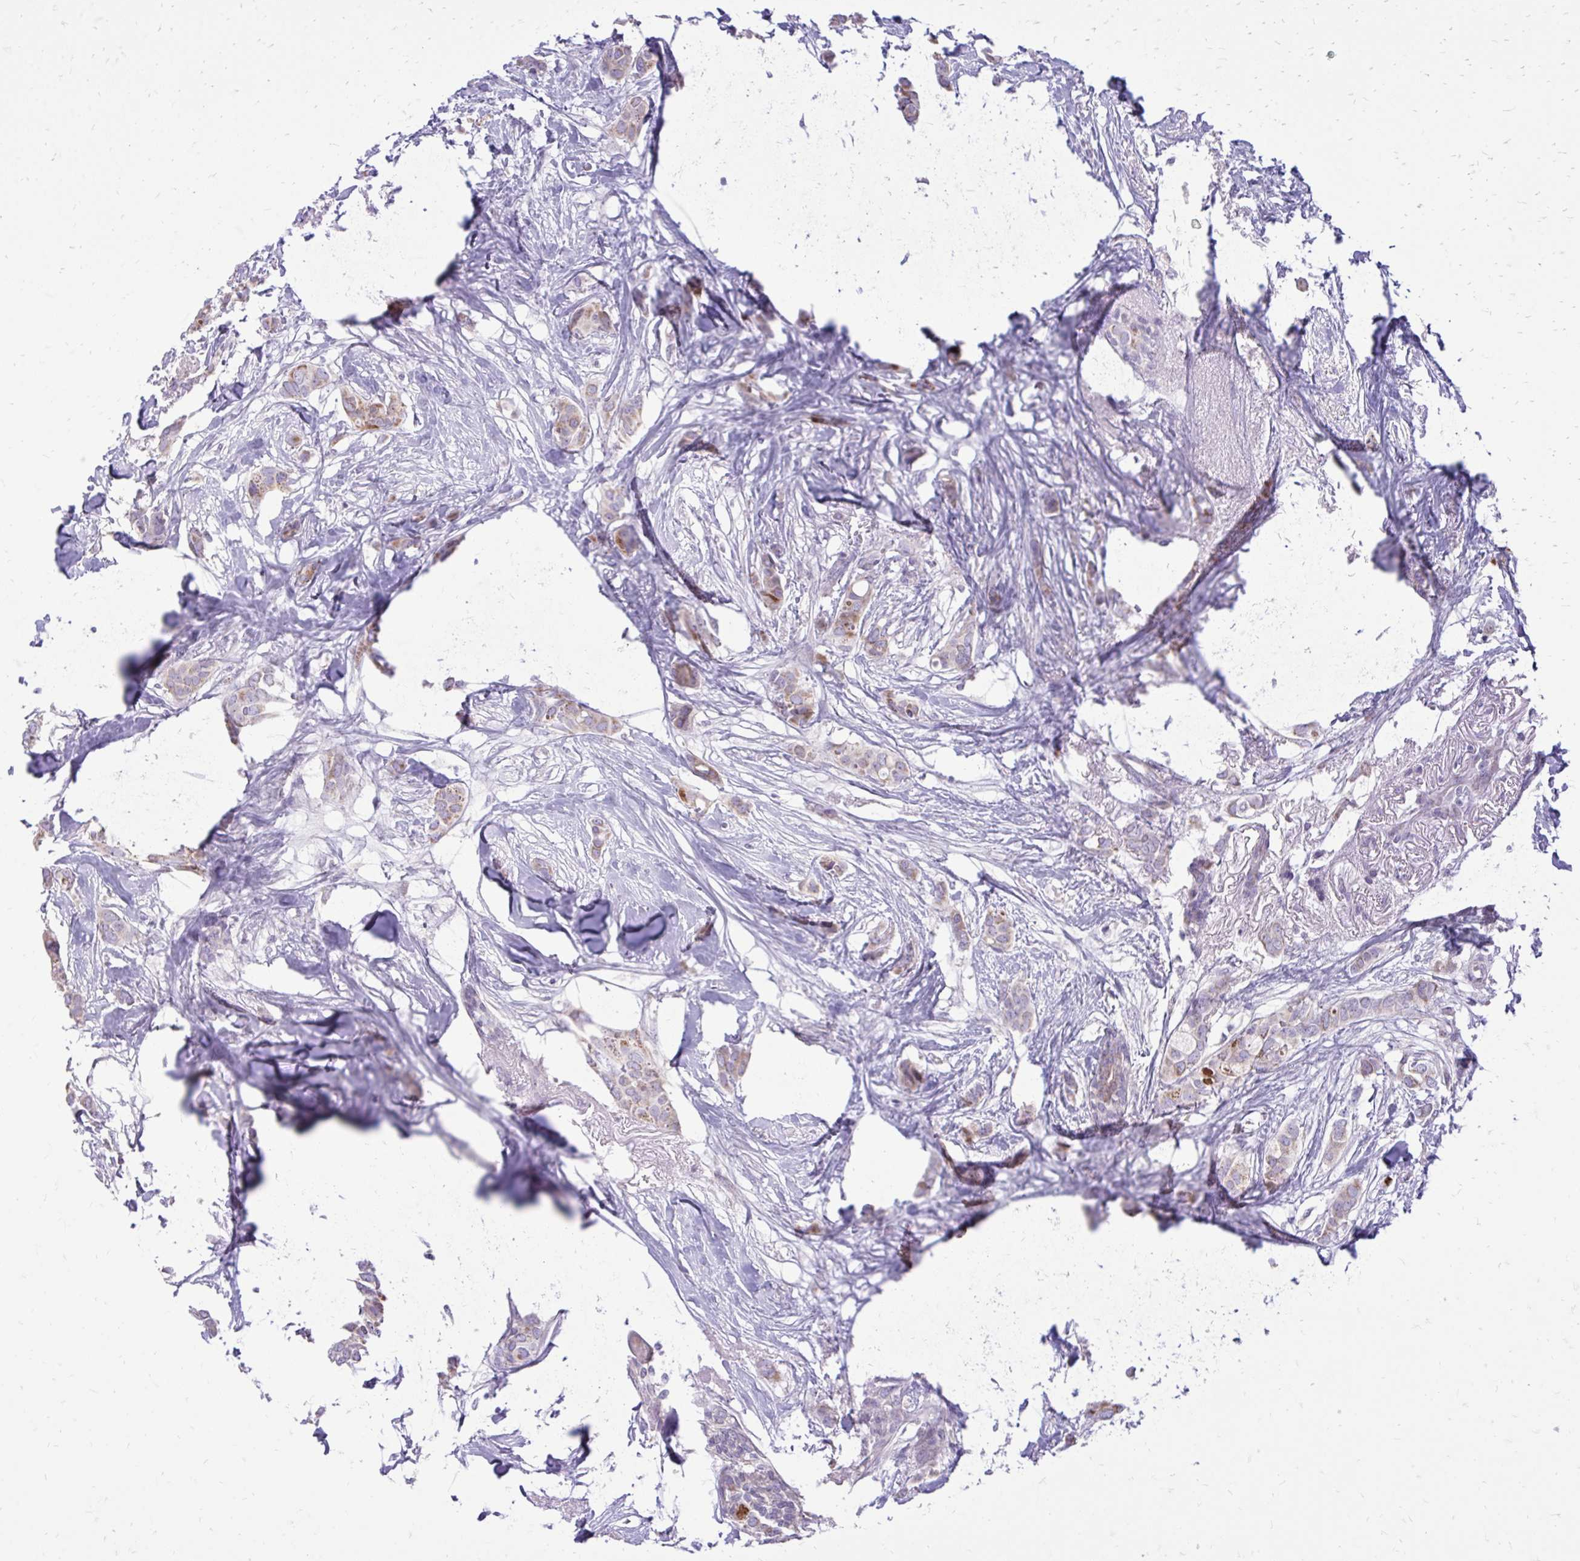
{"staining": {"intensity": "weak", "quantity": ">75%", "location": "cytoplasmic/membranous"}, "tissue": "breast cancer", "cell_type": "Tumor cells", "image_type": "cancer", "snomed": [{"axis": "morphology", "description": "Duct carcinoma"}, {"axis": "topography", "description": "Breast"}], "caption": "Brown immunohistochemical staining in human breast cancer (intraductal carcinoma) shows weak cytoplasmic/membranous expression in about >75% of tumor cells.", "gene": "RPS6KA2", "patient": {"sex": "female", "age": 62}}